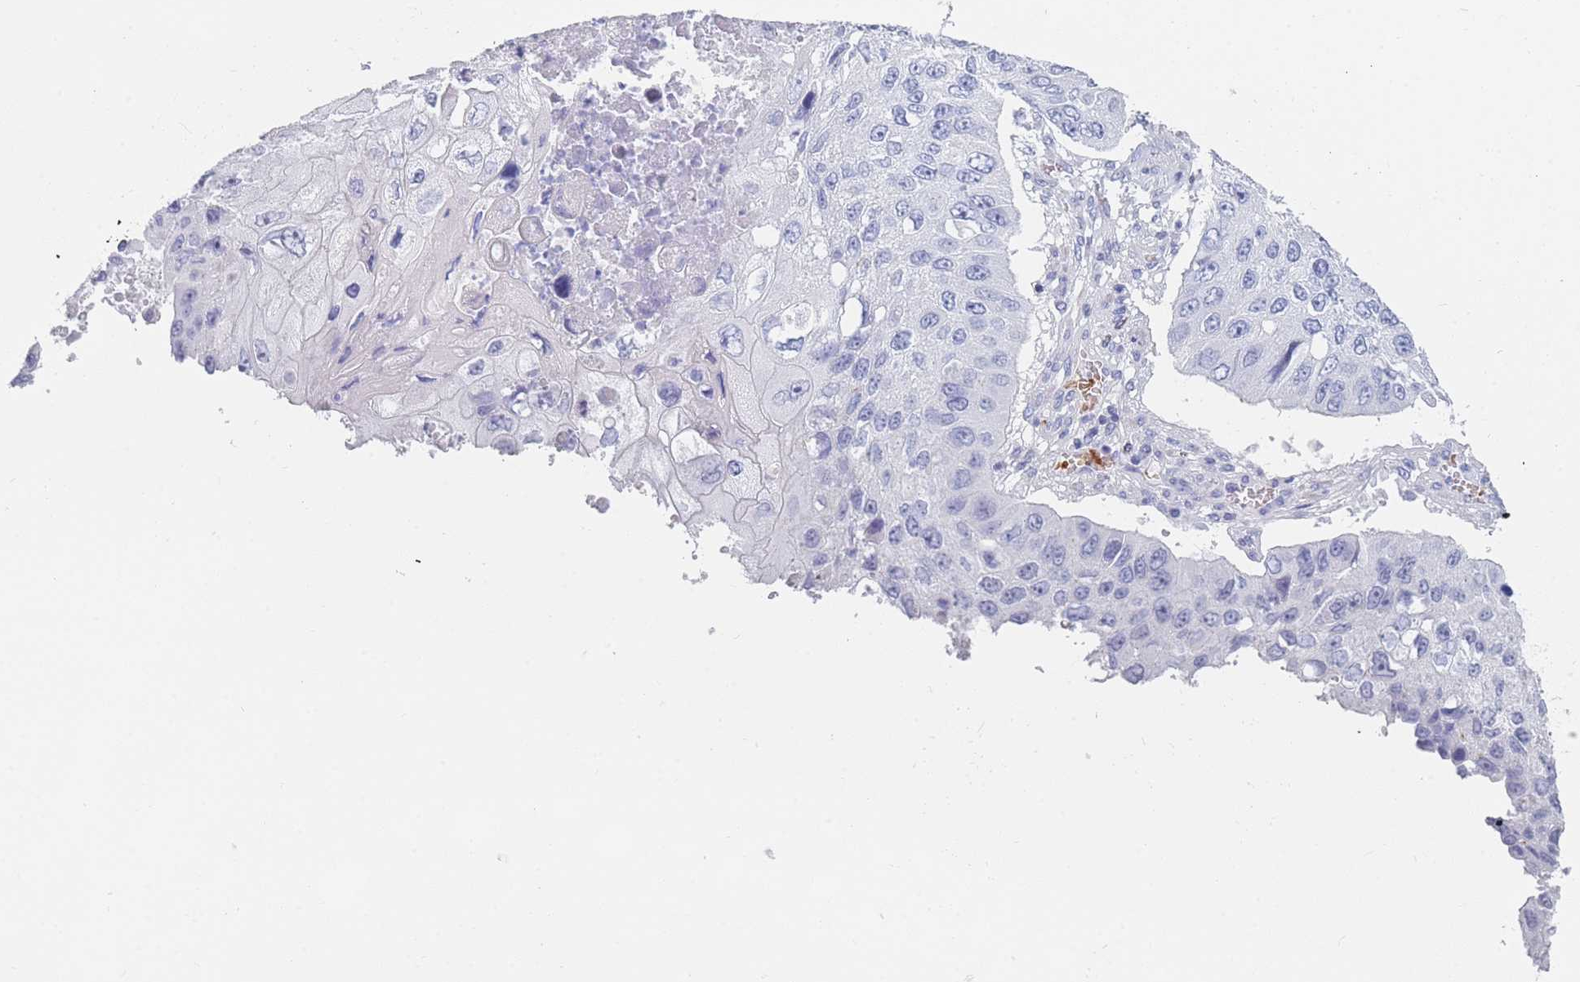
{"staining": {"intensity": "negative", "quantity": "none", "location": "none"}, "tissue": "lung cancer", "cell_type": "Tumor cells", "image_type": "cancer", "snomed": [{"axis": "morphology", "description": "Squamous cell carcinoma, NOS"}, {"axis": "topography", "description": "Lung"}], "caption": "Immunohistochemical staining of lung cancer reveals no significant positivity in tumor cells.", "gene": "OR5D16", "patient": {"sex": "male", "age": 61}}